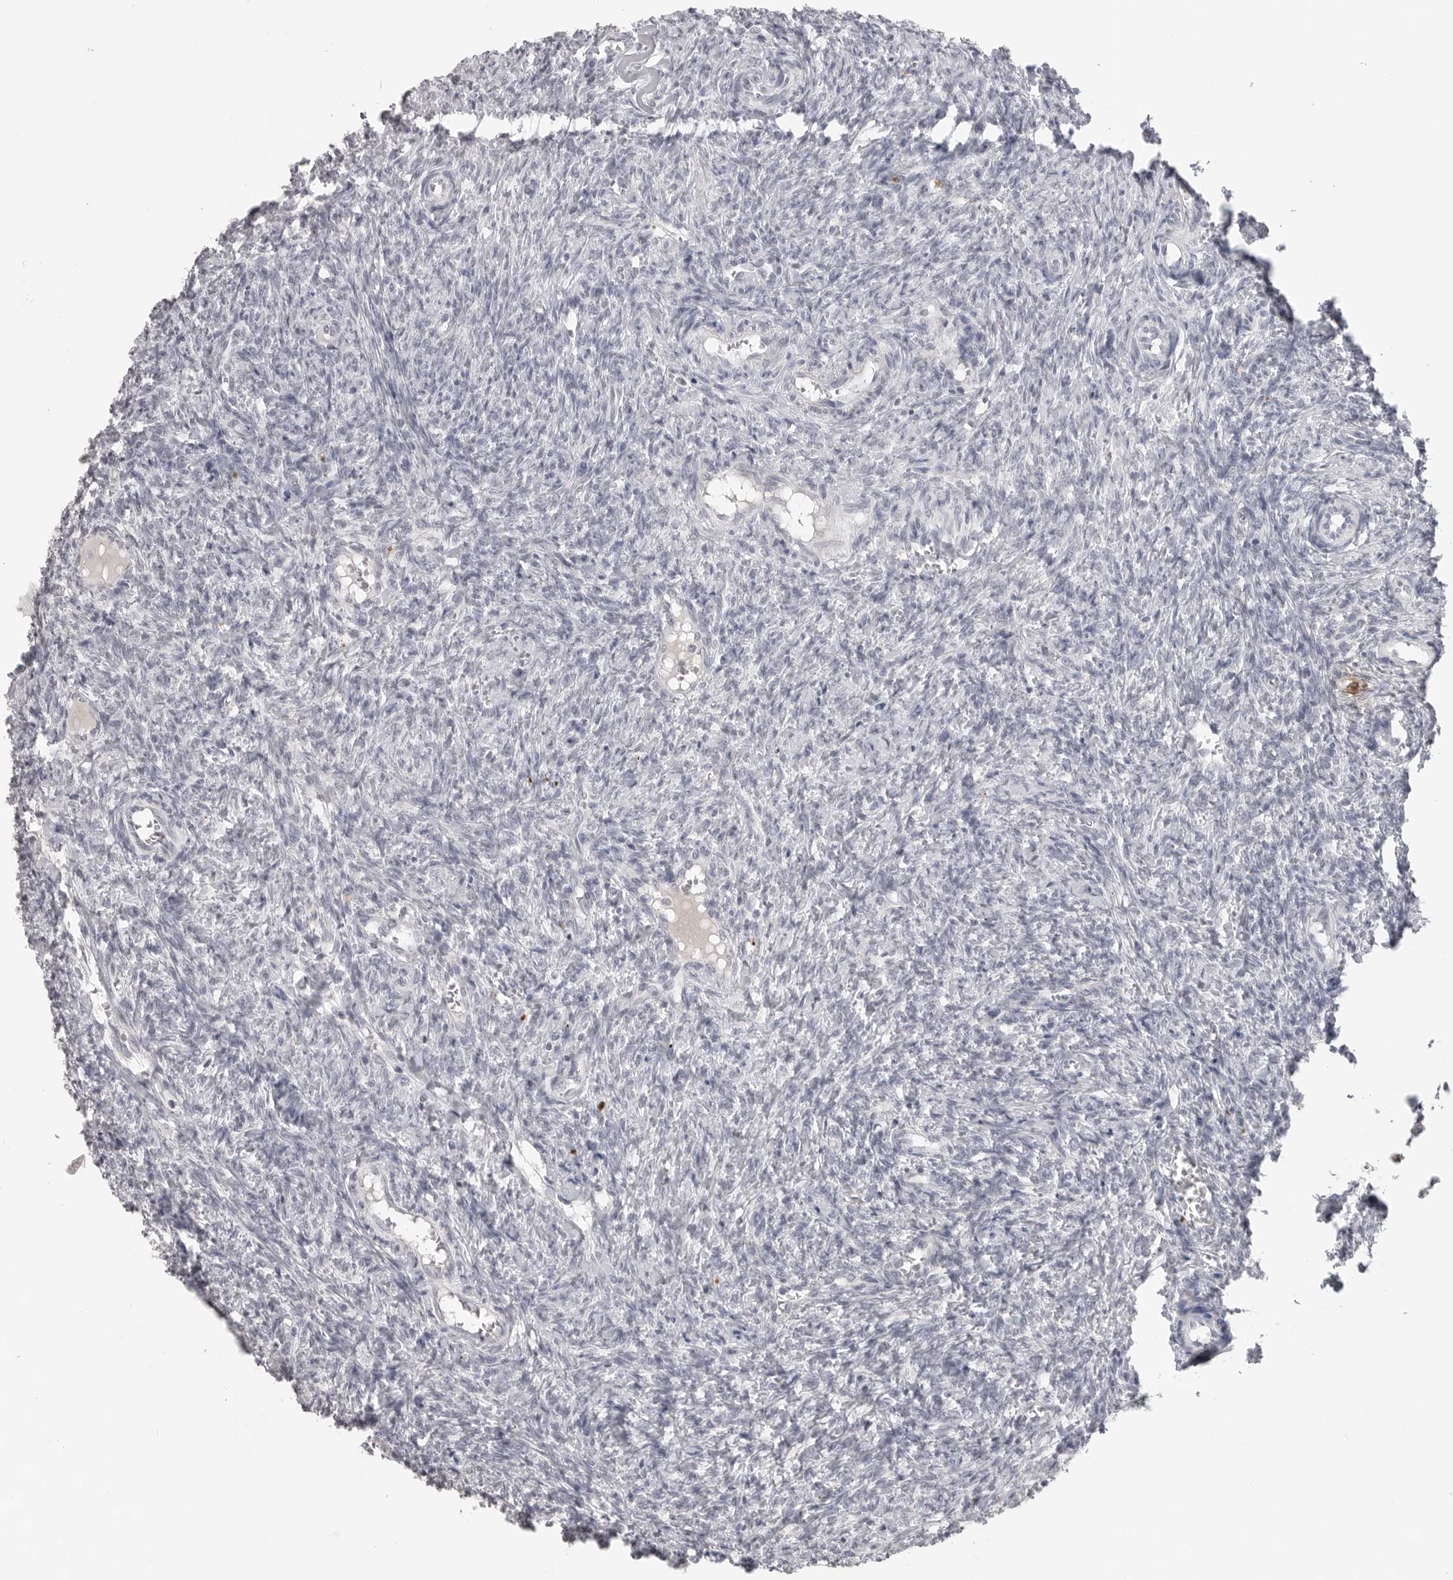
{"staining": {"intensity": "negative", "quantity": "none", "location": "none"}, "tissue": "ovary", "cell_type": "Ovarian stroma cells", "image_type": "normal", "snomed": [{"axis": "morphology", "description": "Normal tissue, NOS"}, {"axis": "topography", "description": "Ovary"}], "caption": "Immunohistochemistry (IHC) micrograph of benign ovary: human ovary stained with DAB (3,3'-diaminobenzidine) displays no significant protein expression in ovarian stroma cells.", "gene": "PRSS1", "patient": {"sex": "female", "age": 41}}